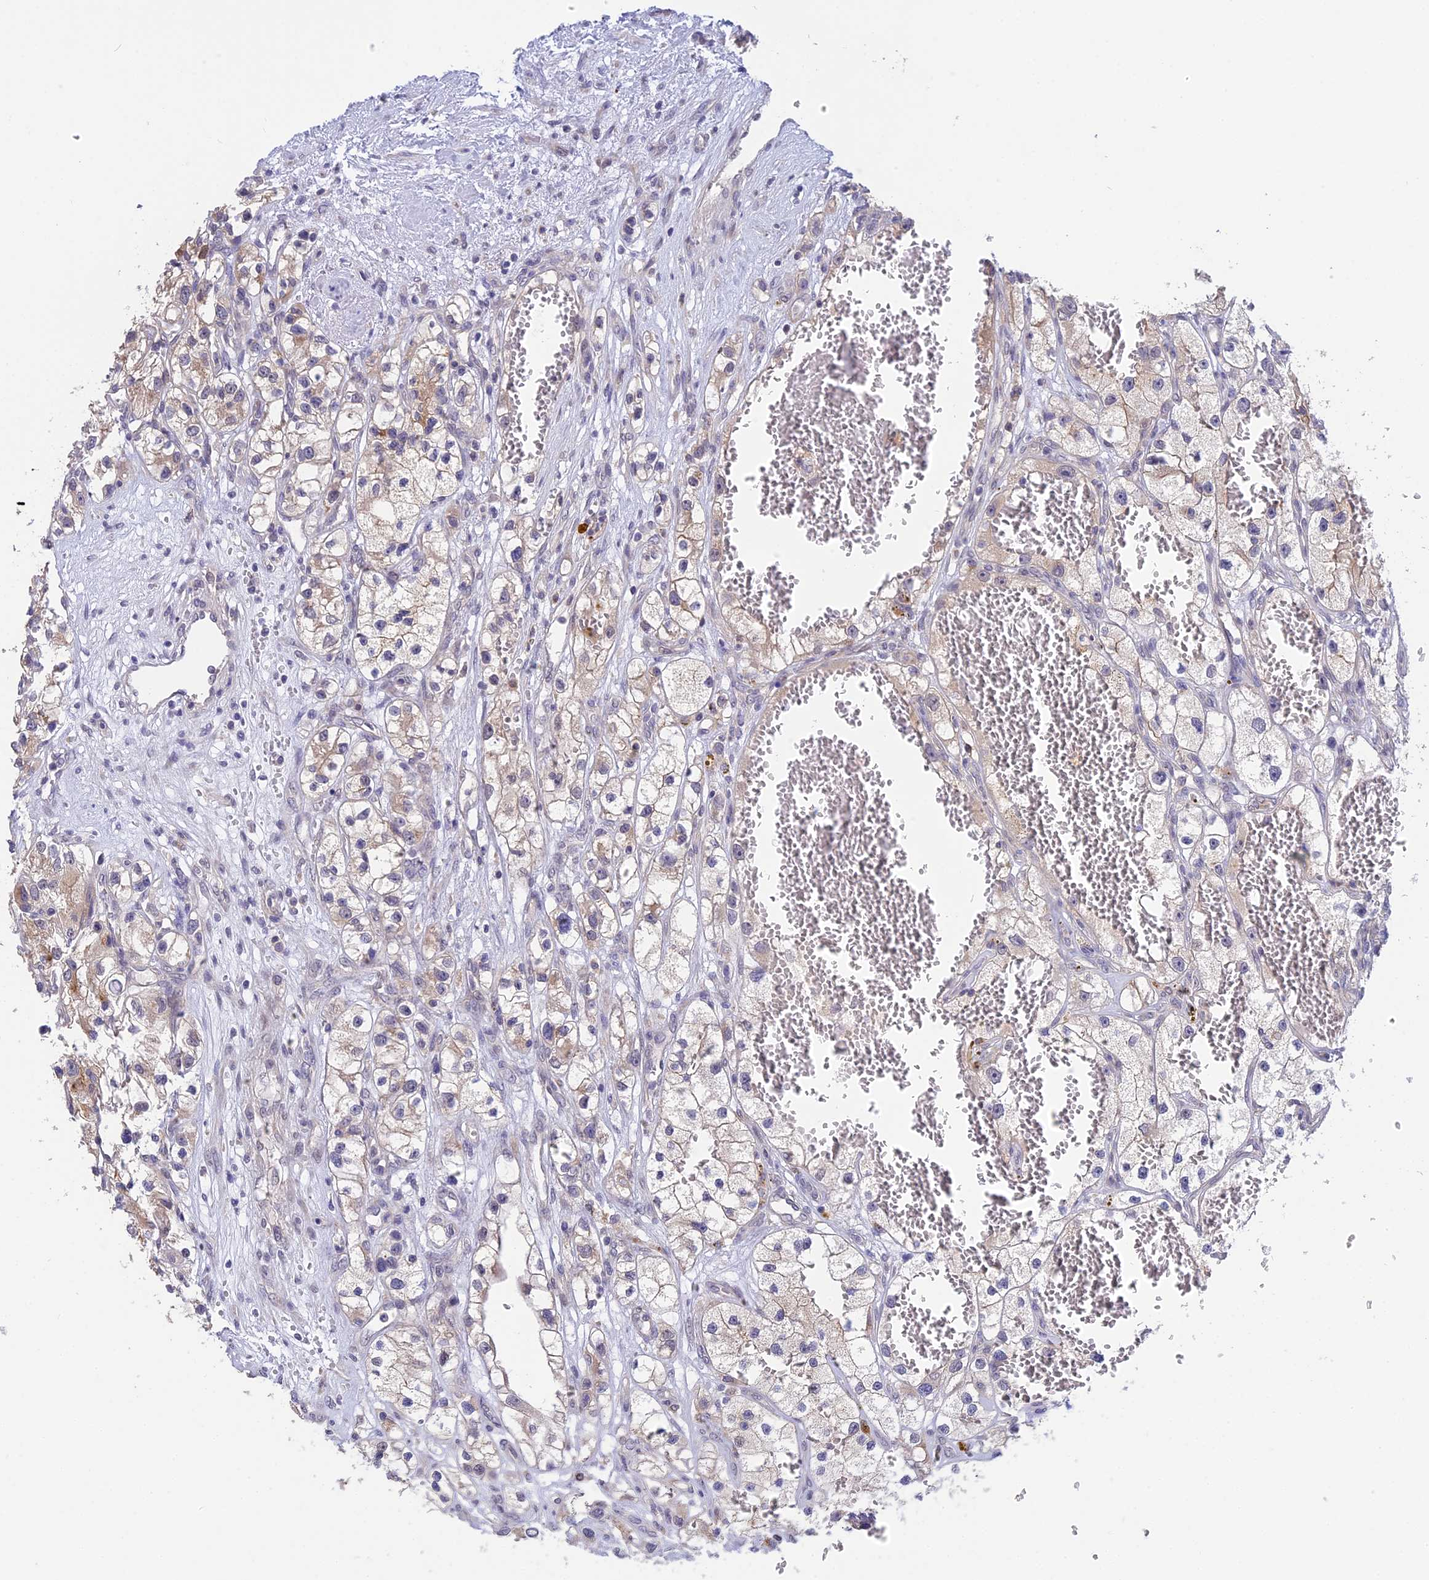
{"staining": {"intensity": "negative", "quantity": "none", "location": "none"}, "tissue": "renal cancer", "cell_type": "Tumor cells", "image_type": "cancer", "snomed": [{"axis": "morphology", "description": "Adenocarcinoma, NOS"}, {"axis": "topography", "description": "Kidney"}], "caption": "This is a micrograph of immunohistochemistry staining of adenocarcinoma (renal), which shows no positivity in tumor cells. (Brightfield microscopy of DAB IHC at high magnification).", "gene": "KCTD14", "patient": {"sex": "female", "age": 57}}